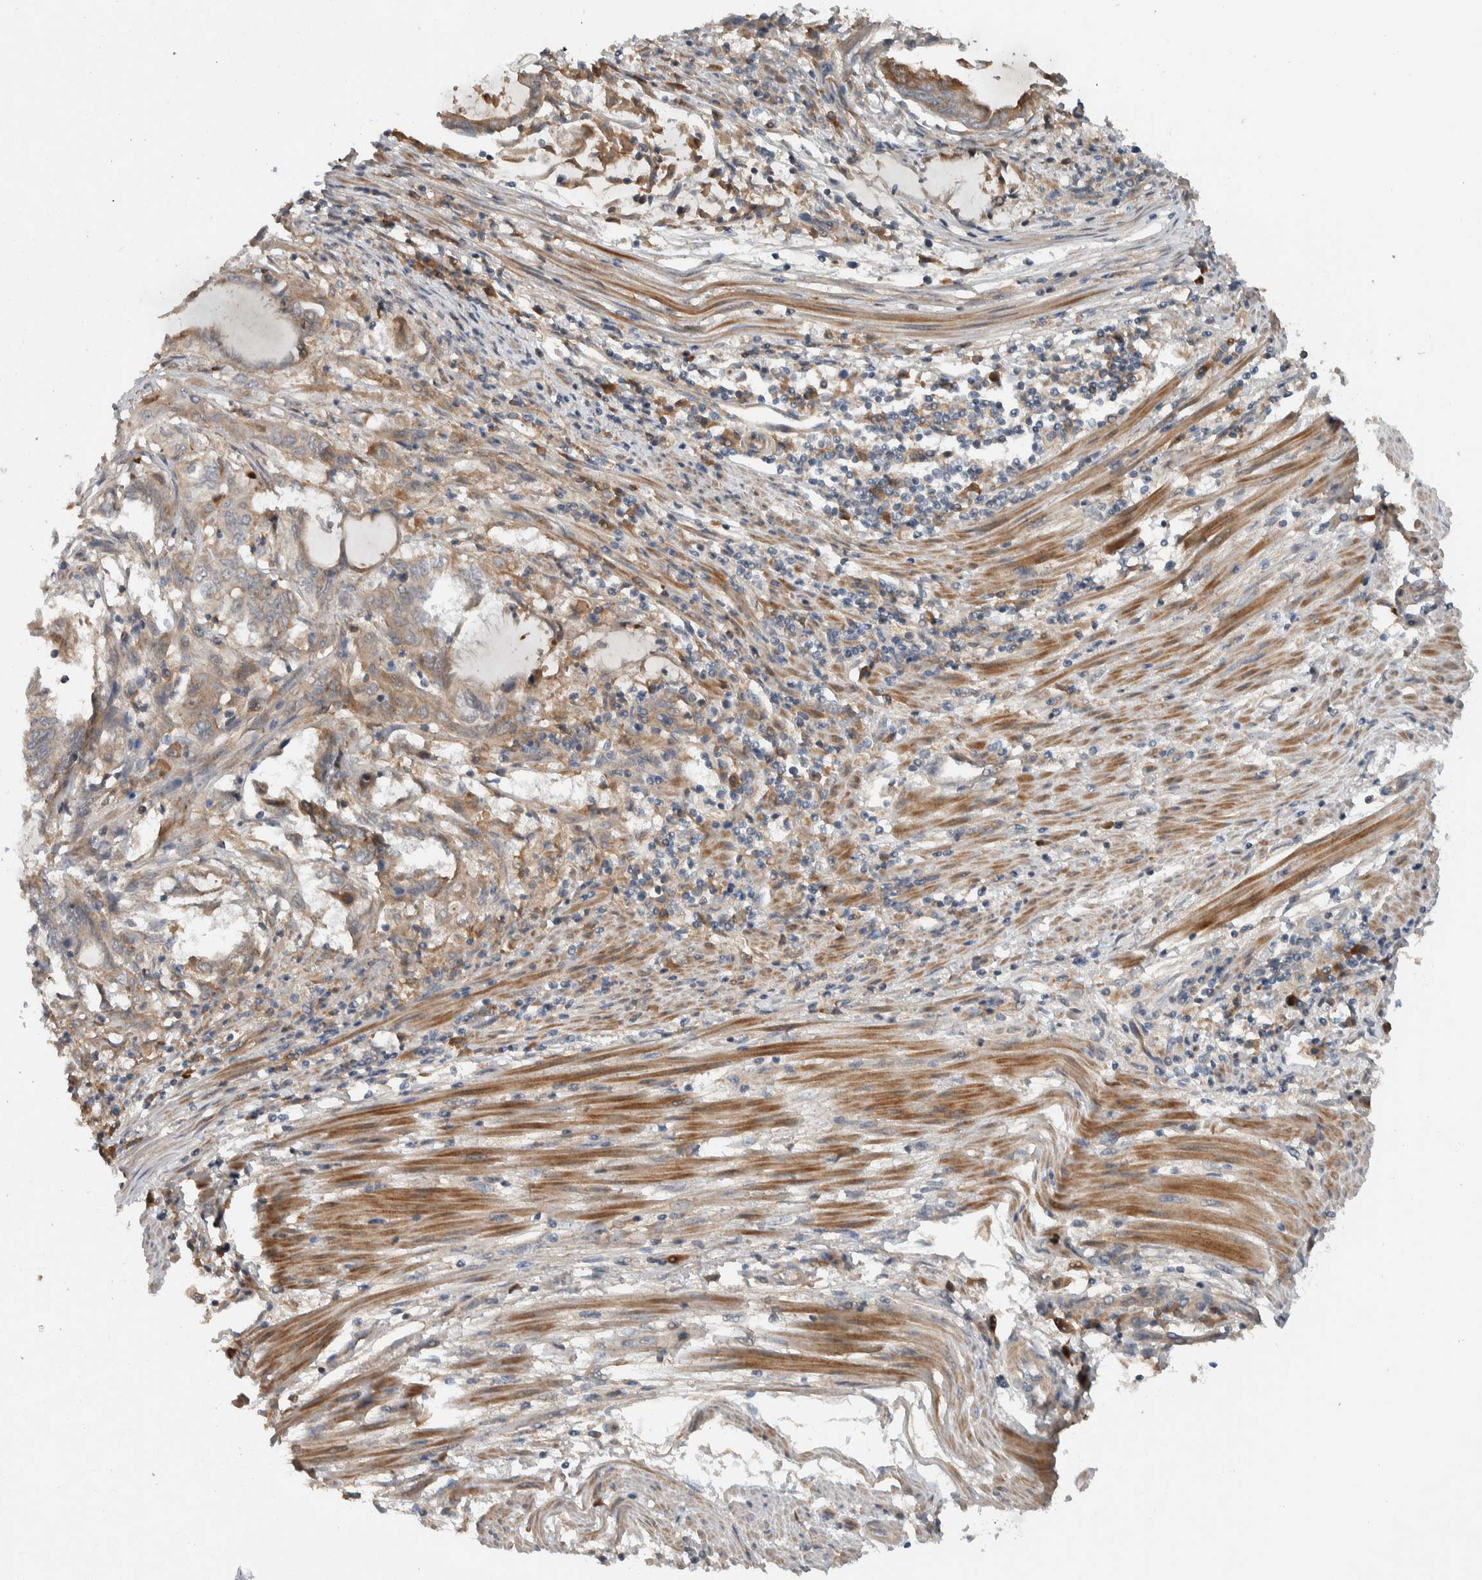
{"staining": {"intensity": "weak", "quantity": "25%-75%", "location": "cytoplasmic/membranous"}, "tissue": "endometrial cancer", "cell_type": "Tumor cells", "image_type": "cancer", "snomed": [{"axis": "morphology", "description": "Adenocarcinoma, NOS"}, {"axis": "topography", "description": "Uterus"}, {"axis": "topography", "description": "Endometrium"}], "caption": "Tumor cells reveal low levels of weak cytoplasmic/membranous positivity in approximately 25%-75% of cells in endometrial adenocarcinoma.", "gene": "ARMC7", "patient": {"sex": "female", "age": 70}}